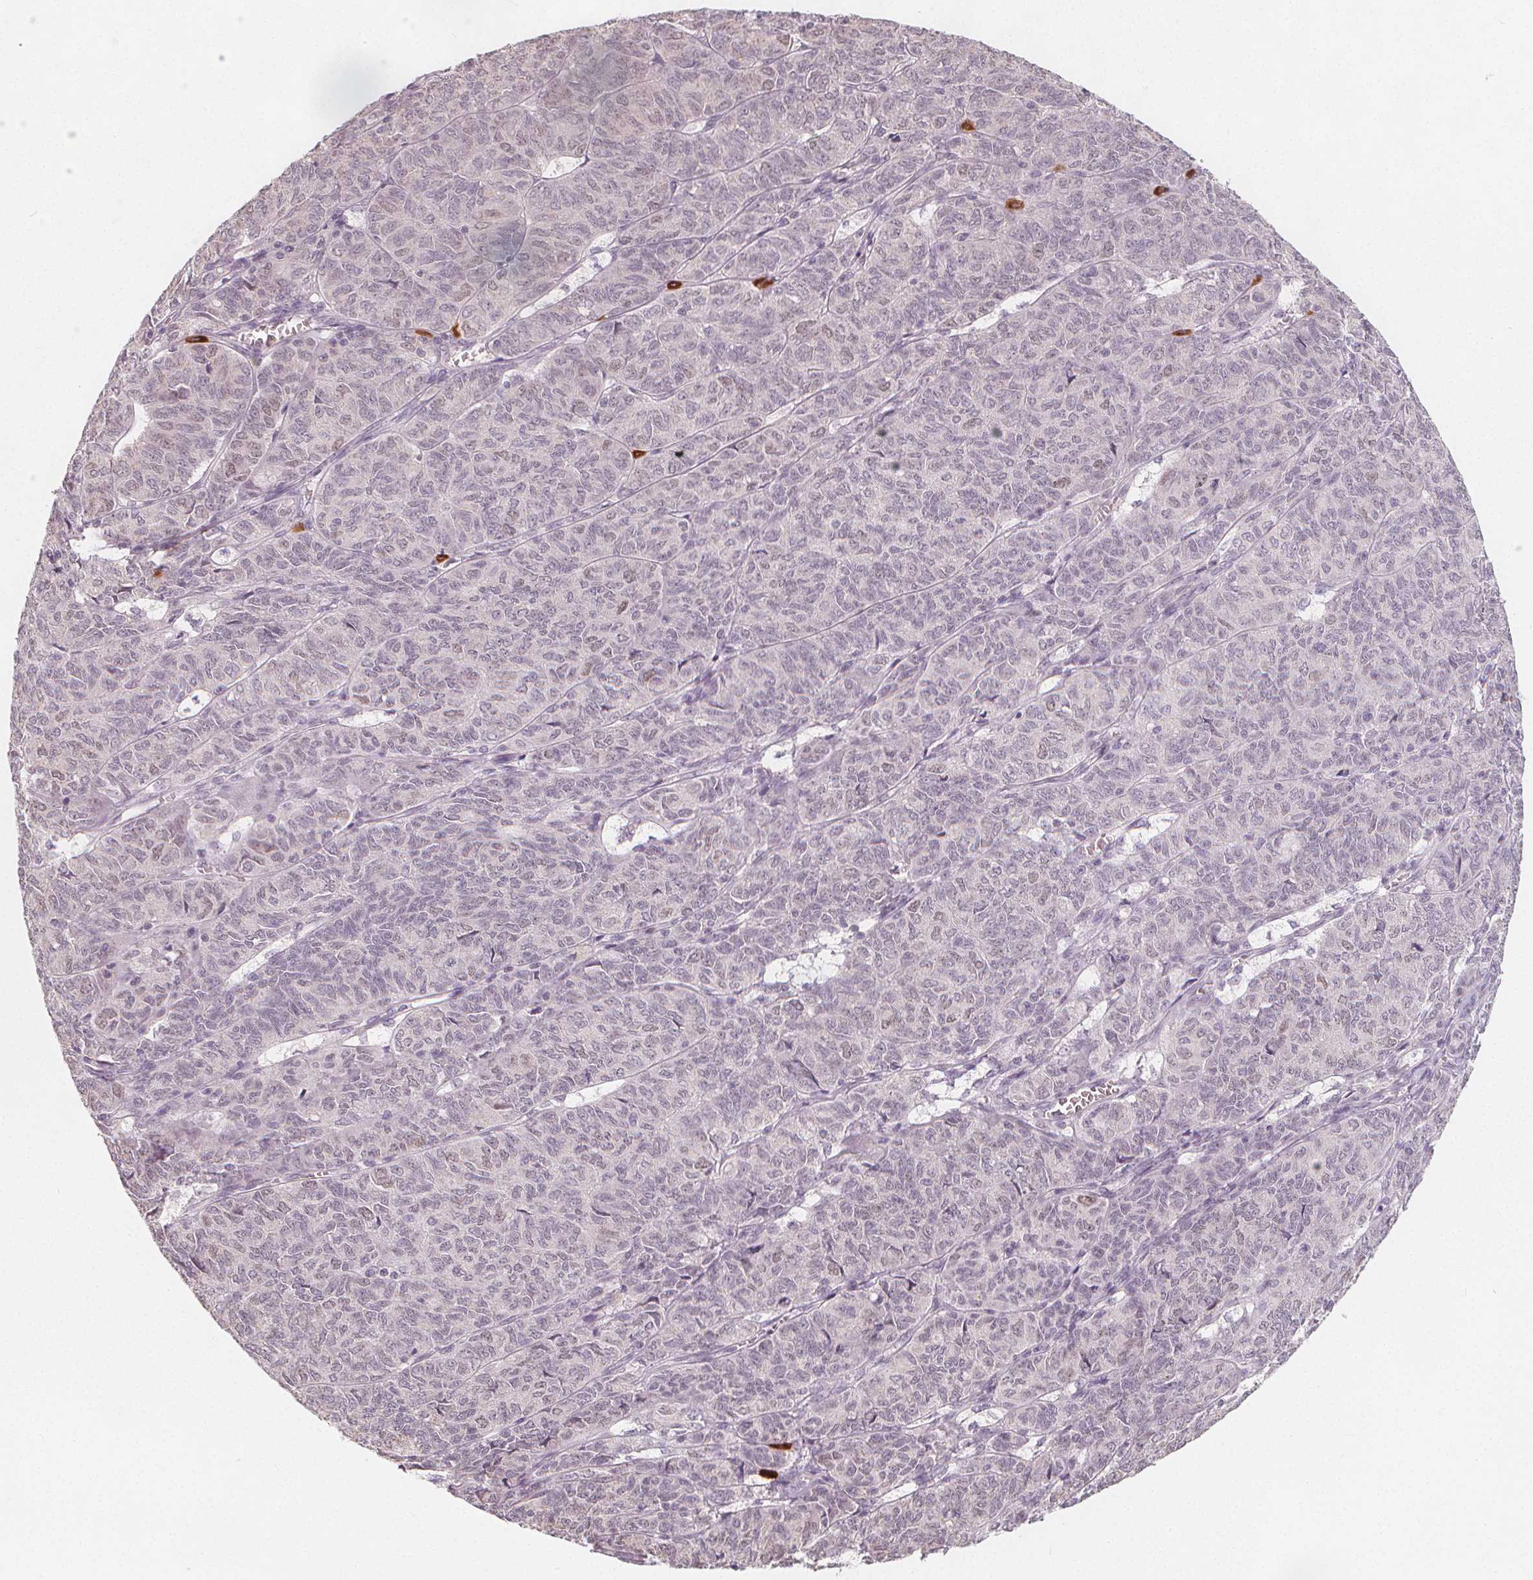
{"staining": {"intensity": "negative", "quantity": "none", "location": "none"}, "tissue": "ovarian cancer", "cell_type": "Tumor cells", "image_type": "cancer", "snomed": [{"axis": "morphology", "description": "Carcinoma, endometroid"}, {"axis": "topography", "description": "Ovary"}], "caption": "The photomicrograph displays no staining of tumor cells in ovarian cancer.", "gene": "TIPIN", "patient": {"sex": "female", "age": 80}}